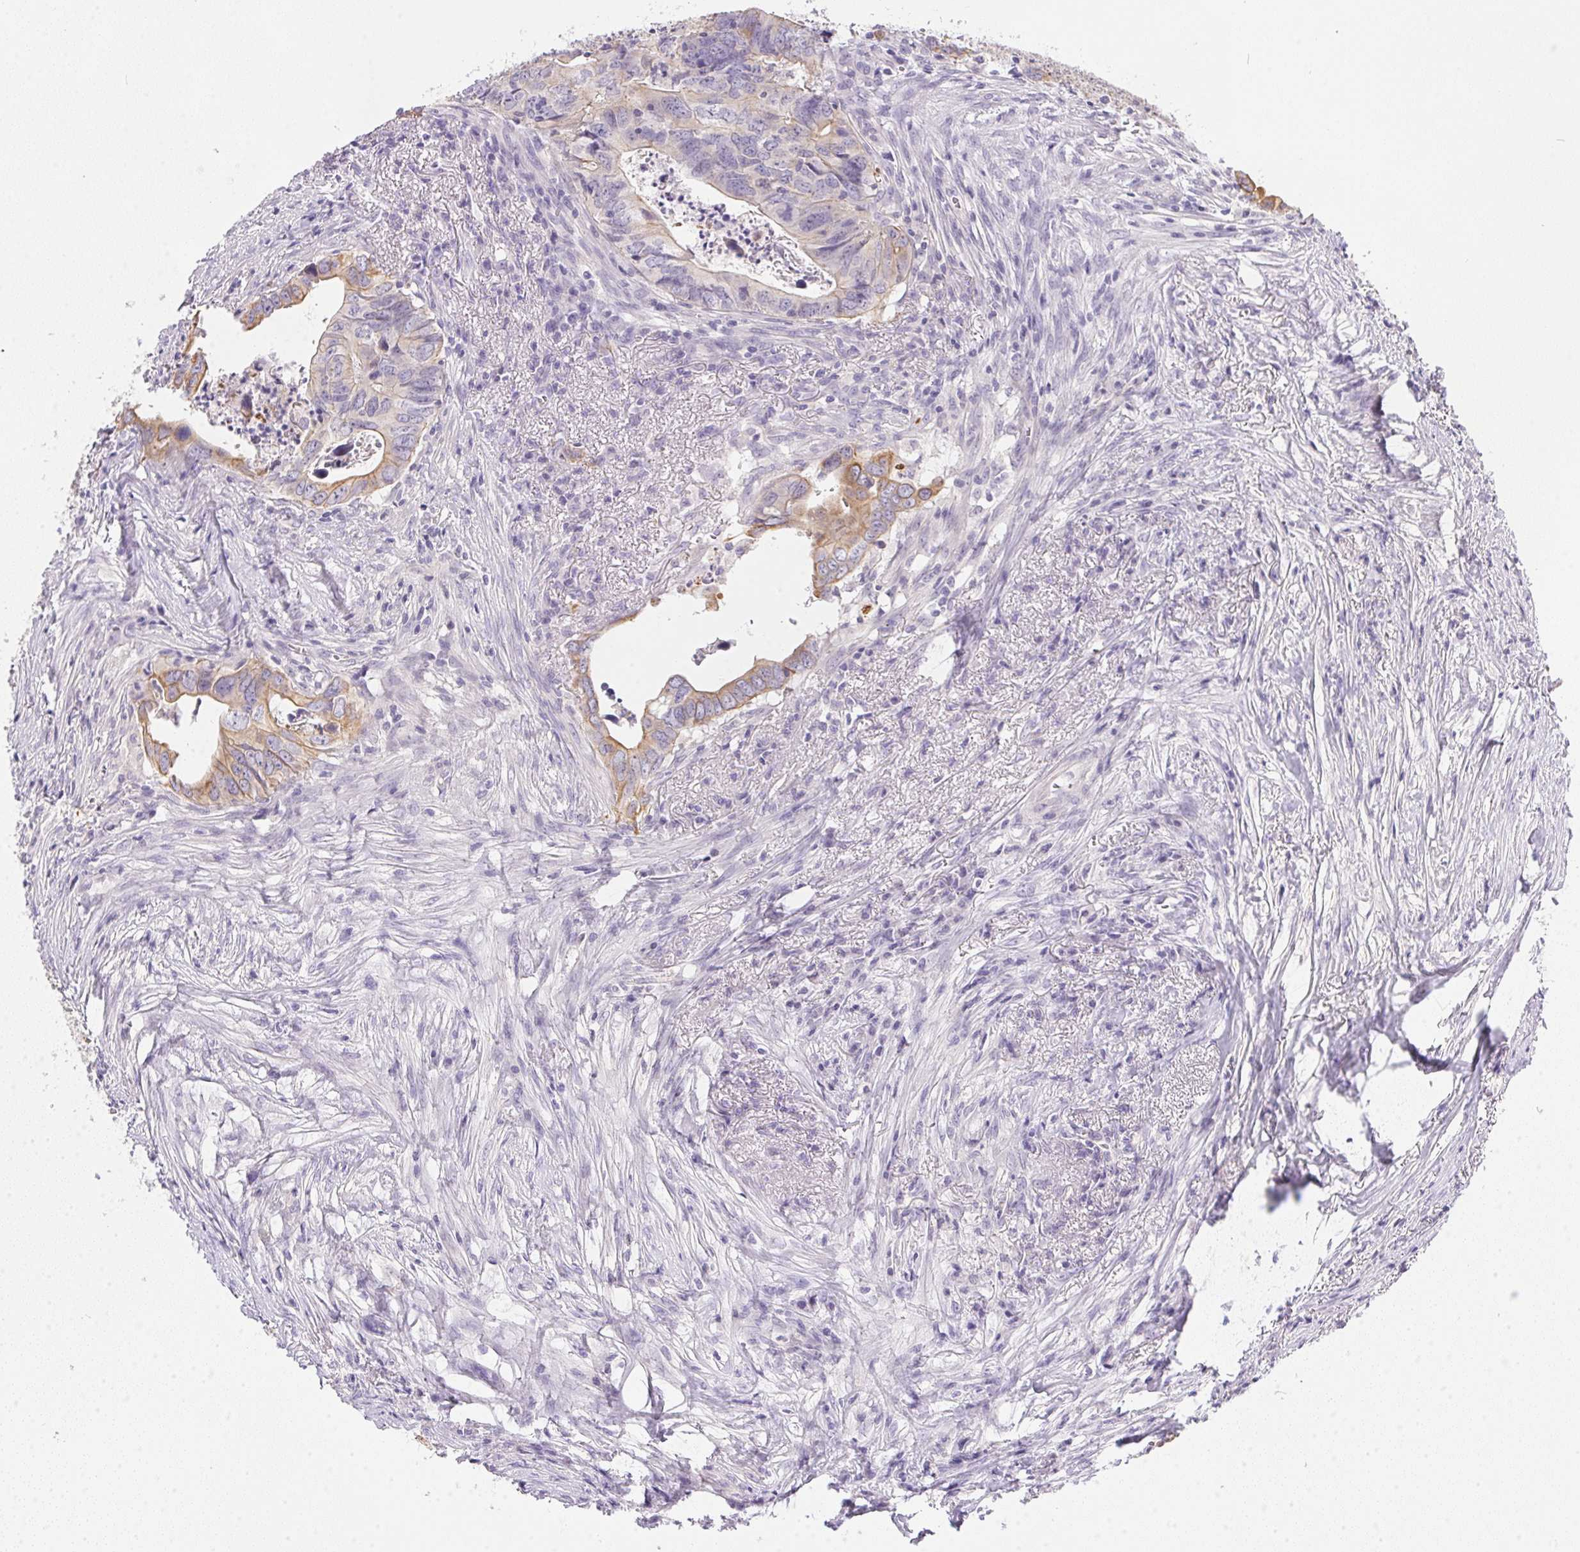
{"staining": {"intensity": "weak", "quantity": "25%-75%", "location": "cytoplasmic/membranous"}, "tissue": "colorectal cancer", "cell_type": "Tumor cells", "image_type": "cancer", "snomed": [{"axis": "morphology", "description": "Adenocarcinoma, NOS"}, {"axis": "topography", "description": "Colon"}], "caption": "The micrograph displays immunohistochemical staining of colorectal cancer. There is weak cytoplasmic/membranous staining is appreciated in about 25%-75% of tumor cells. Immunohistochemistry (ihc) stains the protein in brown and the nuclei are stained blue.", "gene": "SLC17A7", "patient": {"sex": "female", "age": 82}}